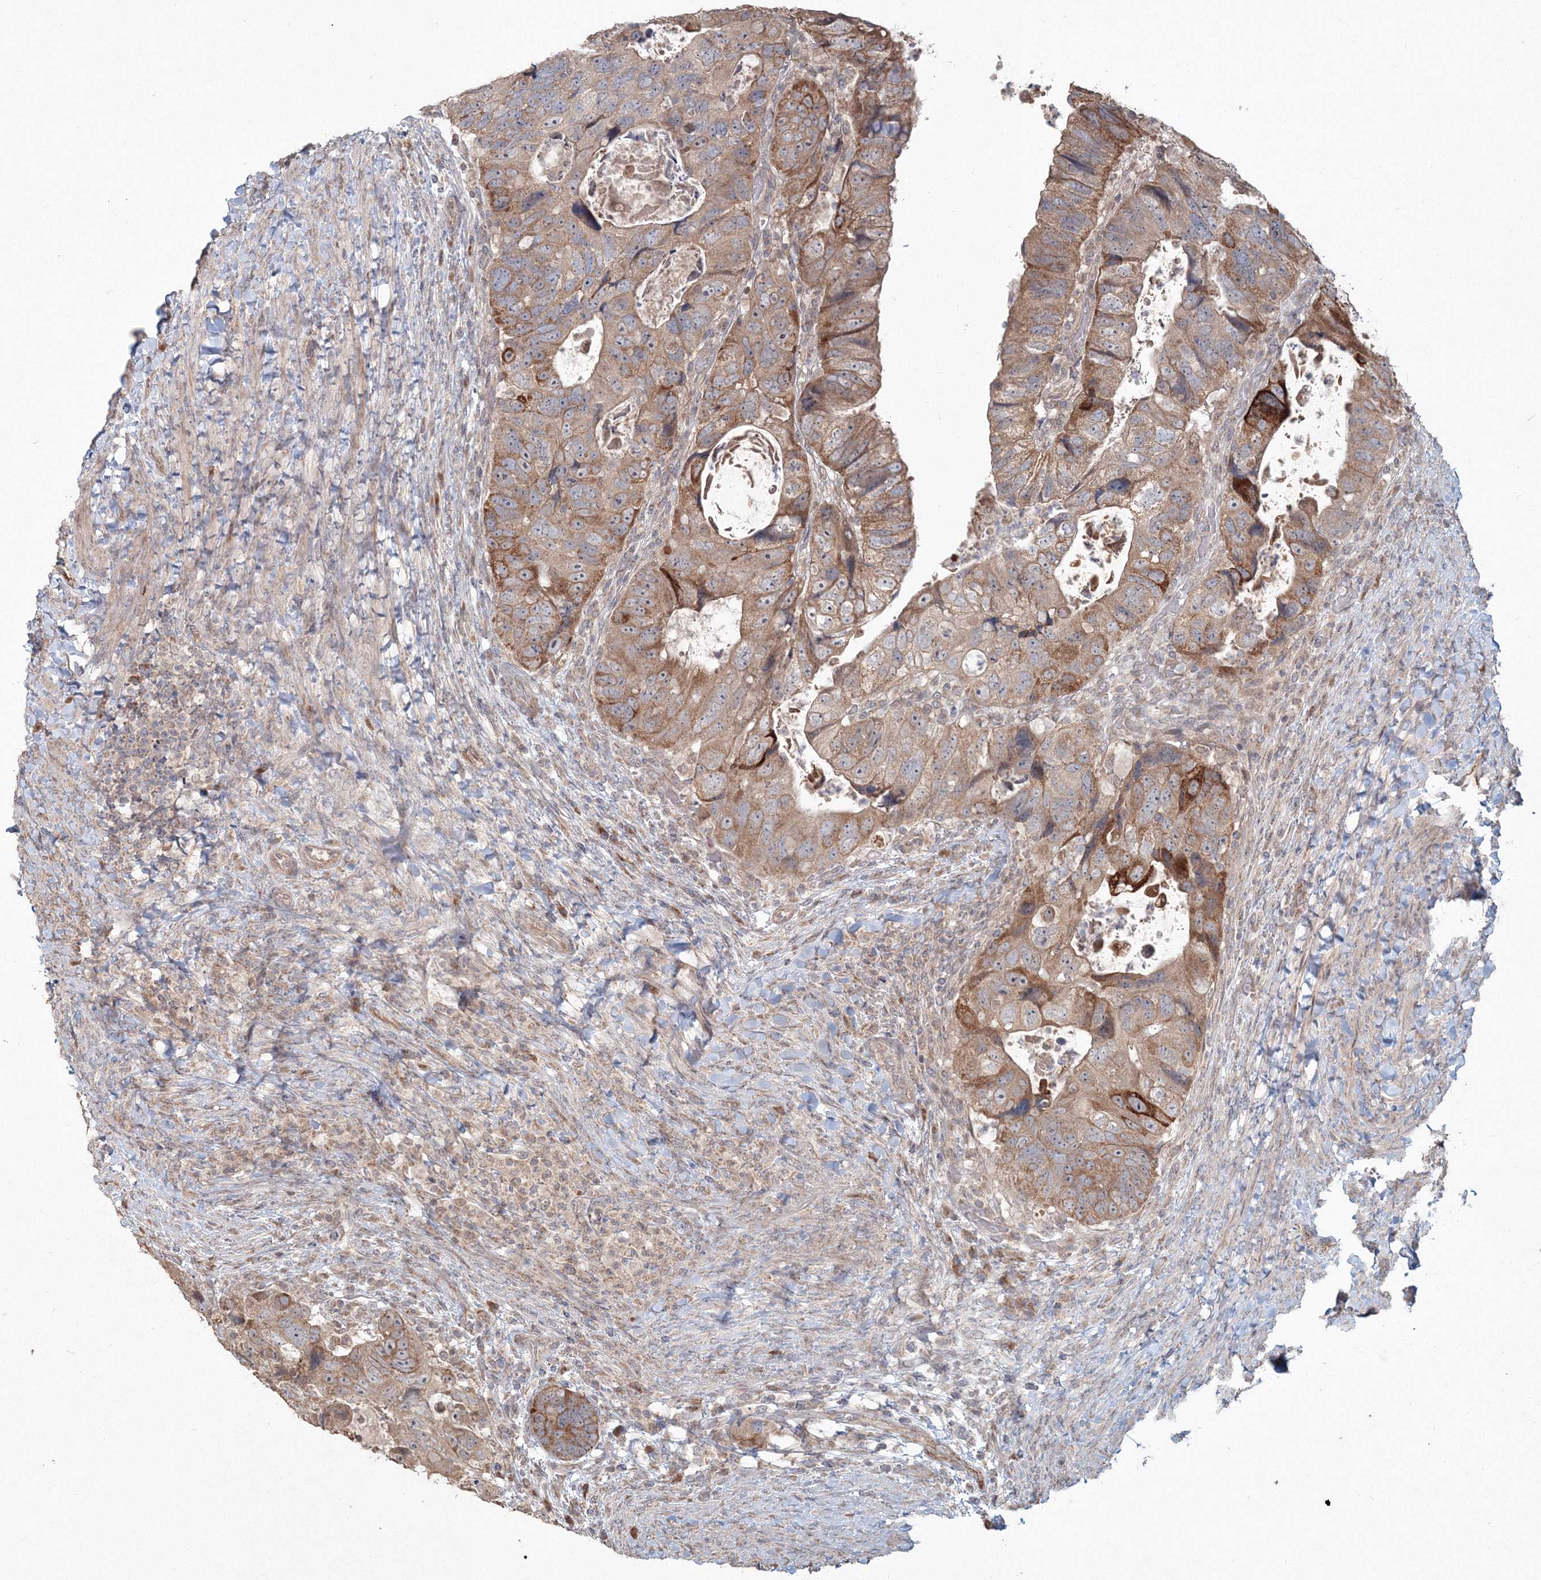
{"staining": {"intensity": "moderate", "quantity": ">75%", "location": "cytoplasmic/membranous"}, "tissue": "colorectal cancer", "cell_type": "Tumor cells", "image_type": "cancer", "snomed": [{"axis": "morphology", "description": "Adenocarcinoma, NOS"}, {"axis": "topography", "description": "Rectum"}], "caption": "There is medium levels of moderate cytoplasmic/membranous staining in tumor cells of colorectal cancer, as demonstrated by immunohistochemical staining (brown color).", "gene": "ANAPC16", "patient": {"sex": "male", "age": 59}}